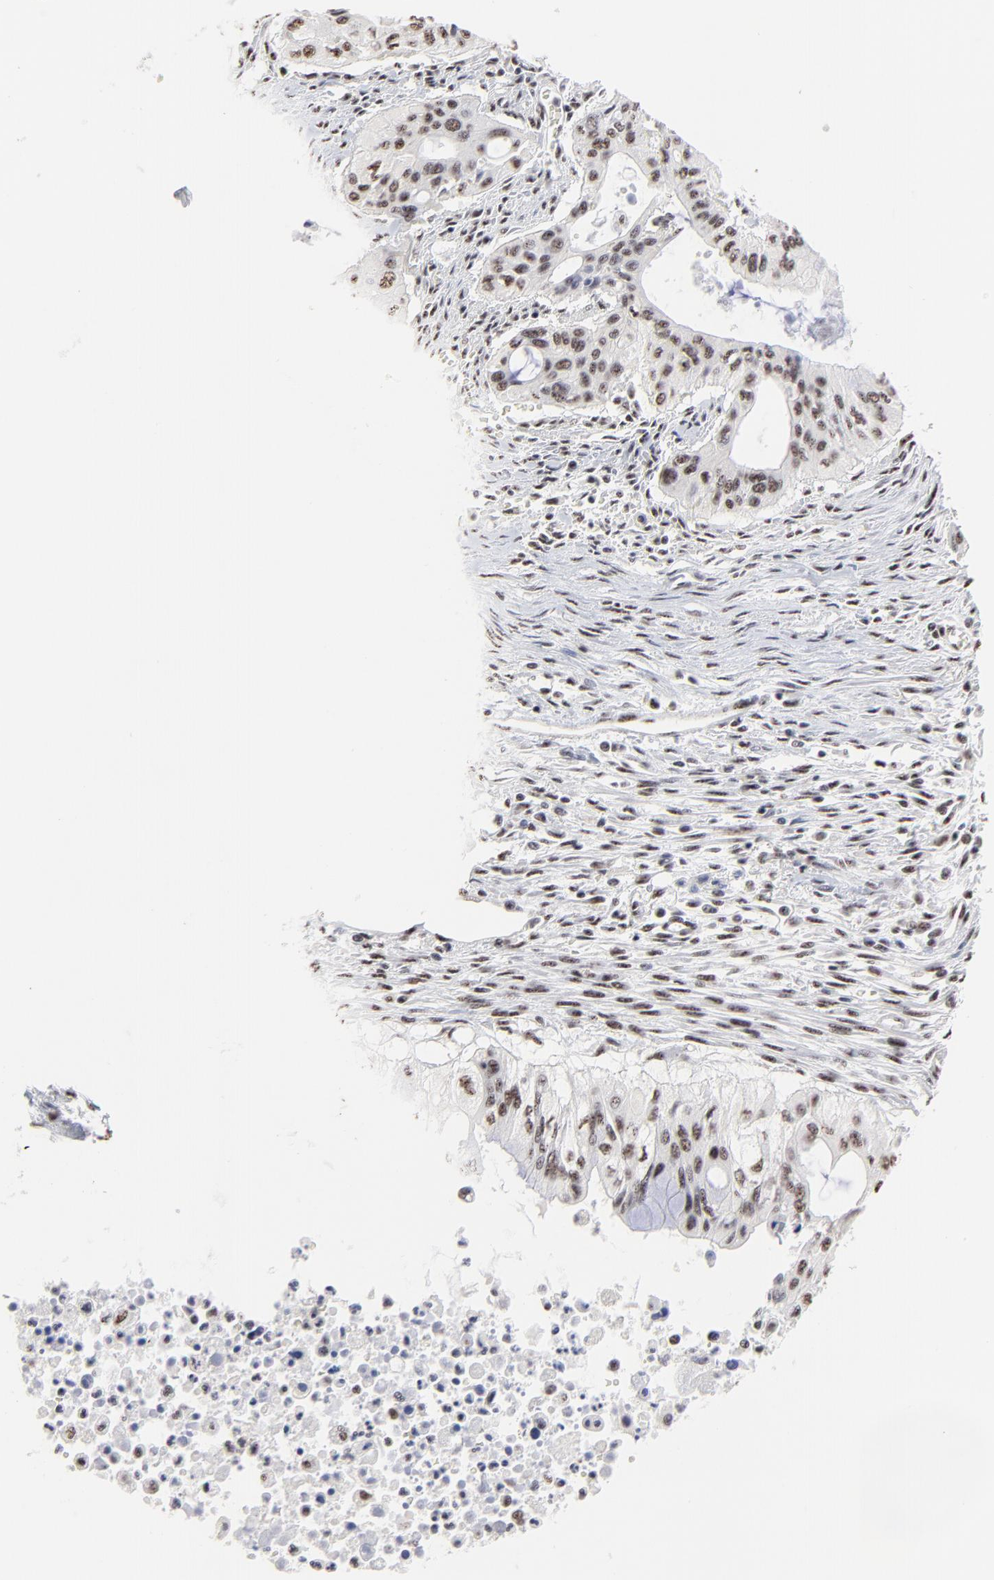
{"staining": {"intensity": "weak", "quantity": ">75%", "location": "nuclear"}, "tissue": "pancreatic cancer", "cell_type": "Tumor cells", "image_type": "cancer", "snomed": [{"axis": "morphology", "description": "Adenocarcinoma, NOS"}, {"axis": "topography", "description": "Pancreas"}], "caption": "Immunohistochemistry staining of pancreatic adenocarcinoma, which displays low levels of weak nuclear staining in about >75% of tumor cells indicating weak nuclear protein expression. The staining was performed using DAB (3,3'-diaminobenzidine) (brown) for protein detection and nuclei were counterstained in hematoxylin (blue).", "gene": "MBD4", "patient": {"sex": "male", "age": 77}}